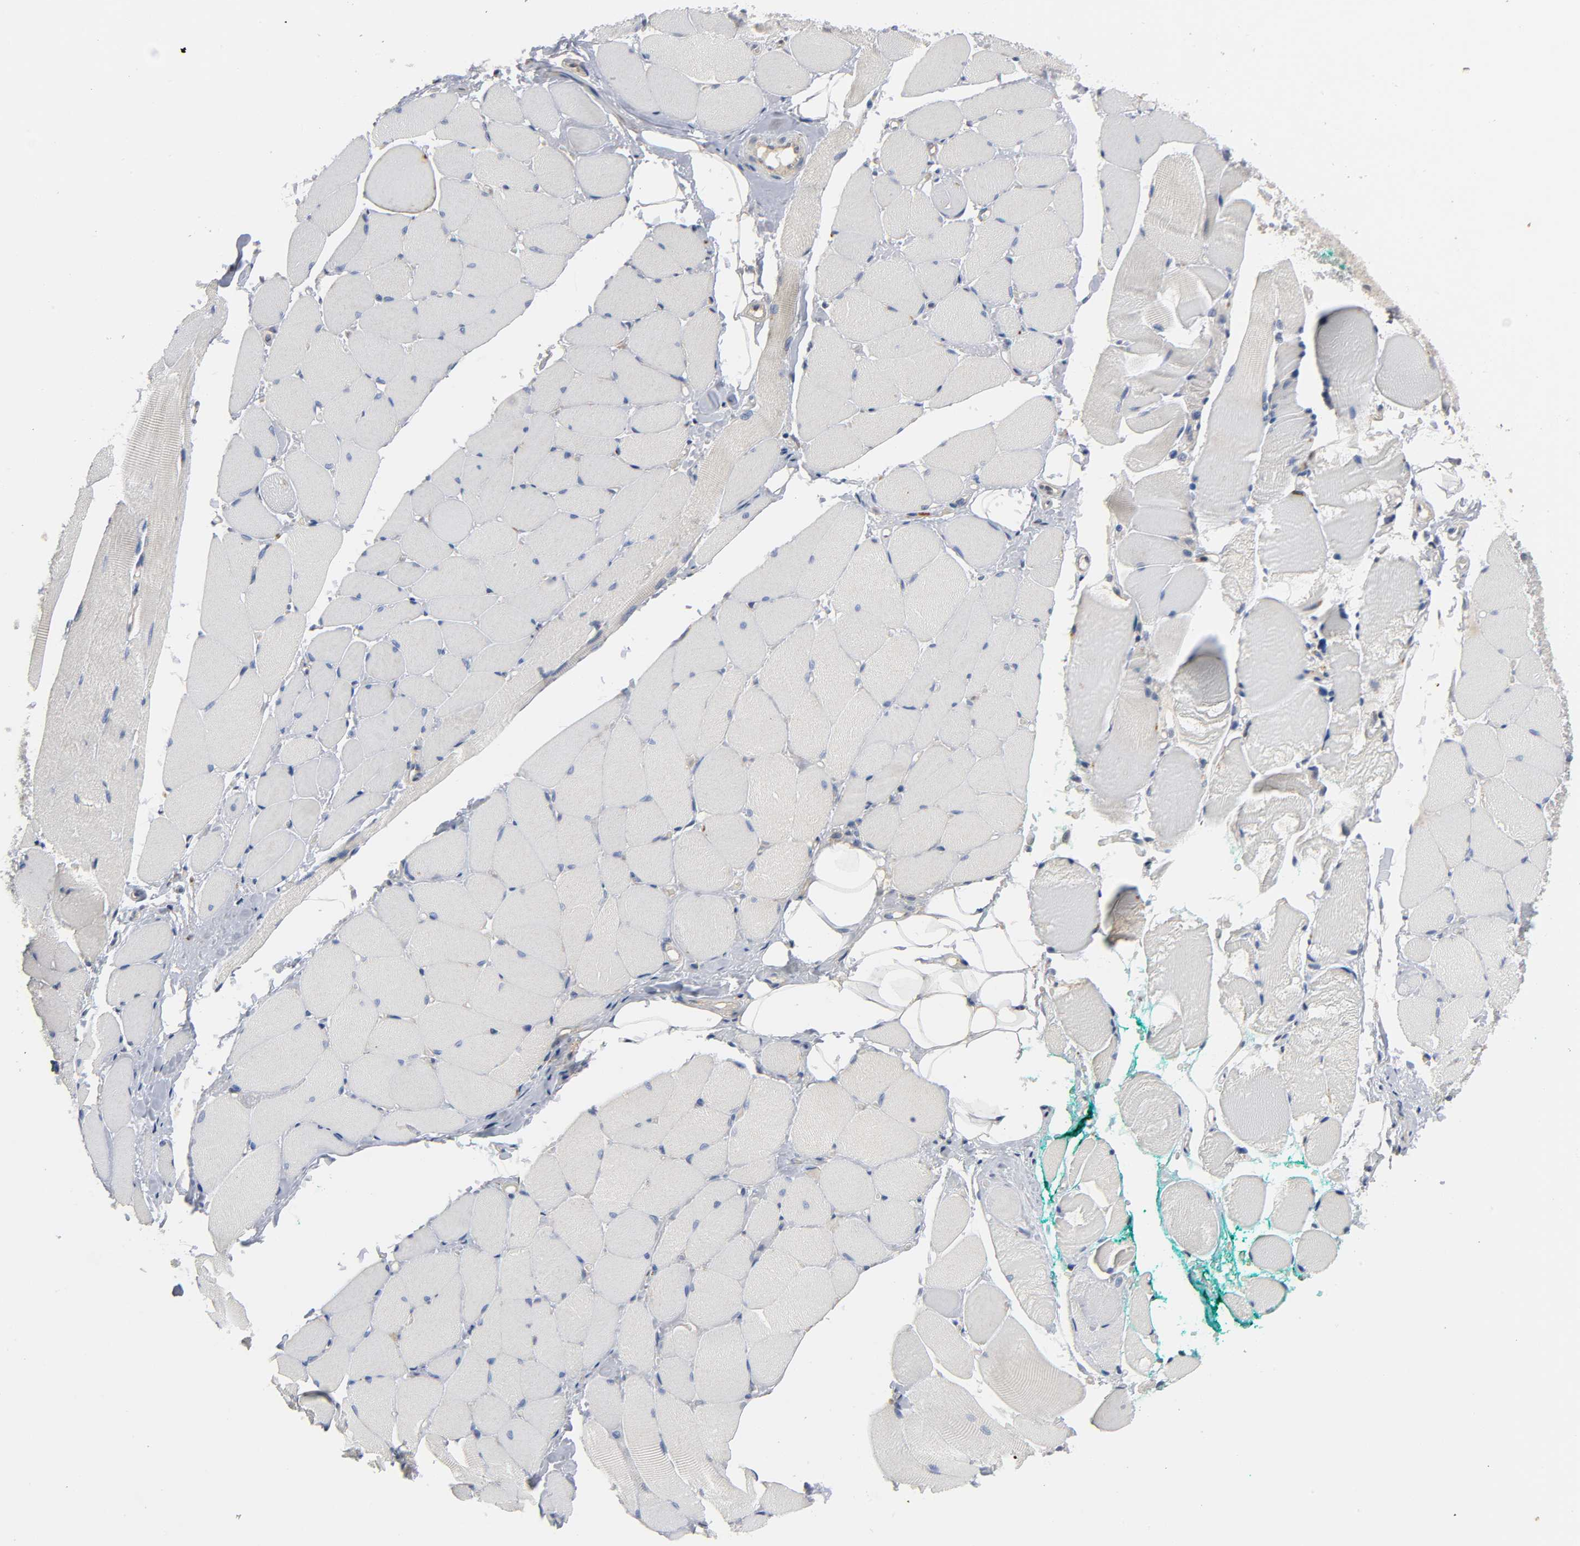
{"staining": {"intensity": "negative", "quantity": "none", "location": "none"}, "tissue": "skeletal muscle", "cell_type": "Myocytes", "image_type": "normal", "snomed": [{"axis": "morphology", "description": "Normal tissue, NOS"}, {"axis": "topography", "description": "Skeletal muscle"}, {"axis": "topography", "description": "Peripheral nerve tissue"}], "caption": "High magnification brightfield microscopy of unremarkable skeletal muscle stained with DAB (3,3'-diaminobenzidine) (brown) and counterstained with hematoxylin (blue): myocytes show no significant positivity. (Brightfield microscopy of DAB IHC at high magnification).", "gene": "HDAC6", "patient": {"sex": "female", "age": 84}}